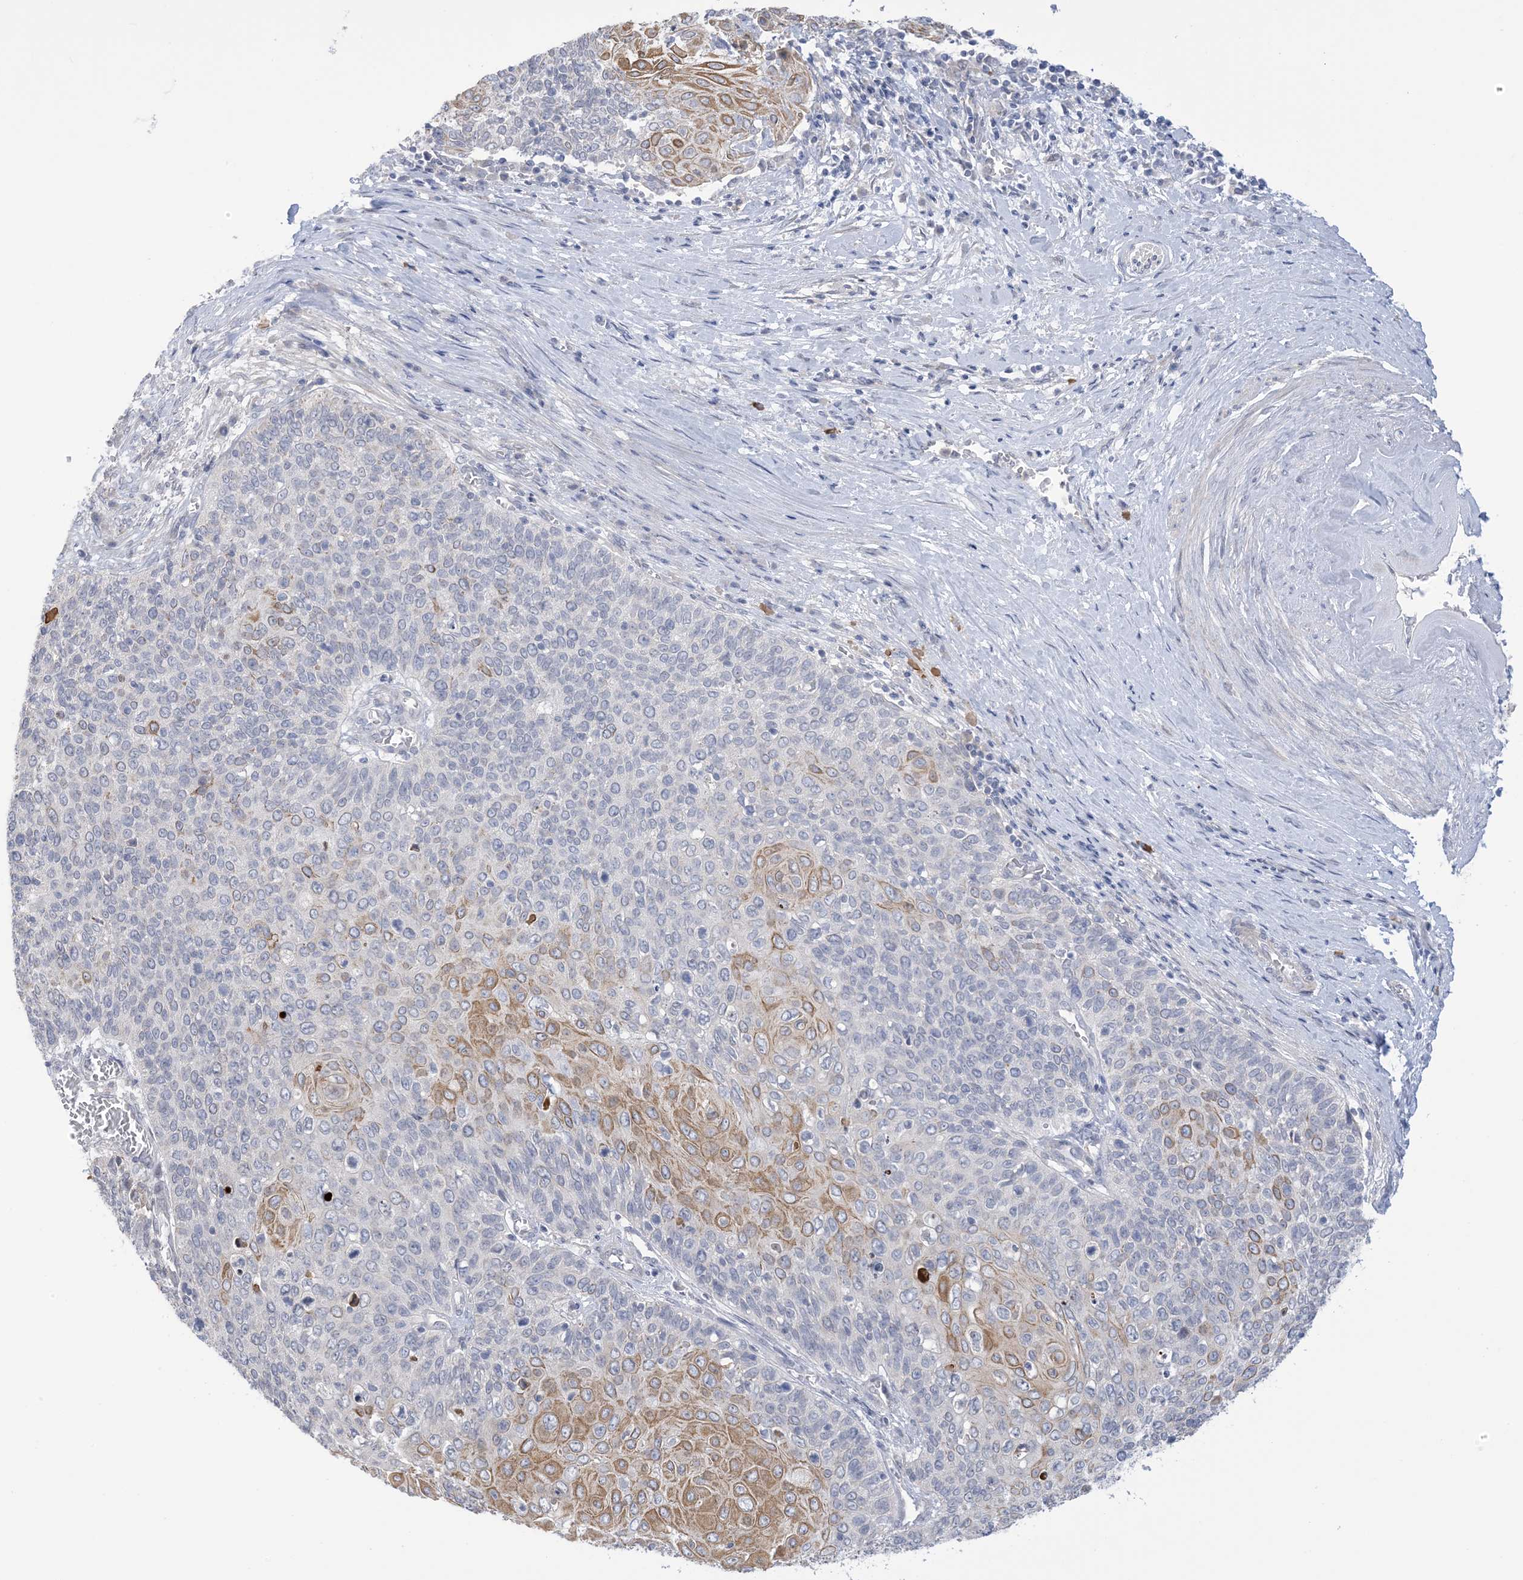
{"staining": {"intensity": "moderate", "quantity": "<25%", "location": "cytoplasmic/membranous"}, "tissue": "cervical cancer", "cell_type": "Tumor cells", "image_type": "cancer", "snomed": [{"axis": "morphology", "description": "Squamous cell carcinoma, NOS"}, {"axis": "topography", "description": "Cervix"}], "caption": "Squamous cell carcinoma (cervical) stained for a protein (brown) exhibits moderate cytoplasmic/membranous positive positivity in approximately <25% of tumor cells.", "gene": "TTYH1", "patient": {"sex": "female", "age": 39}}